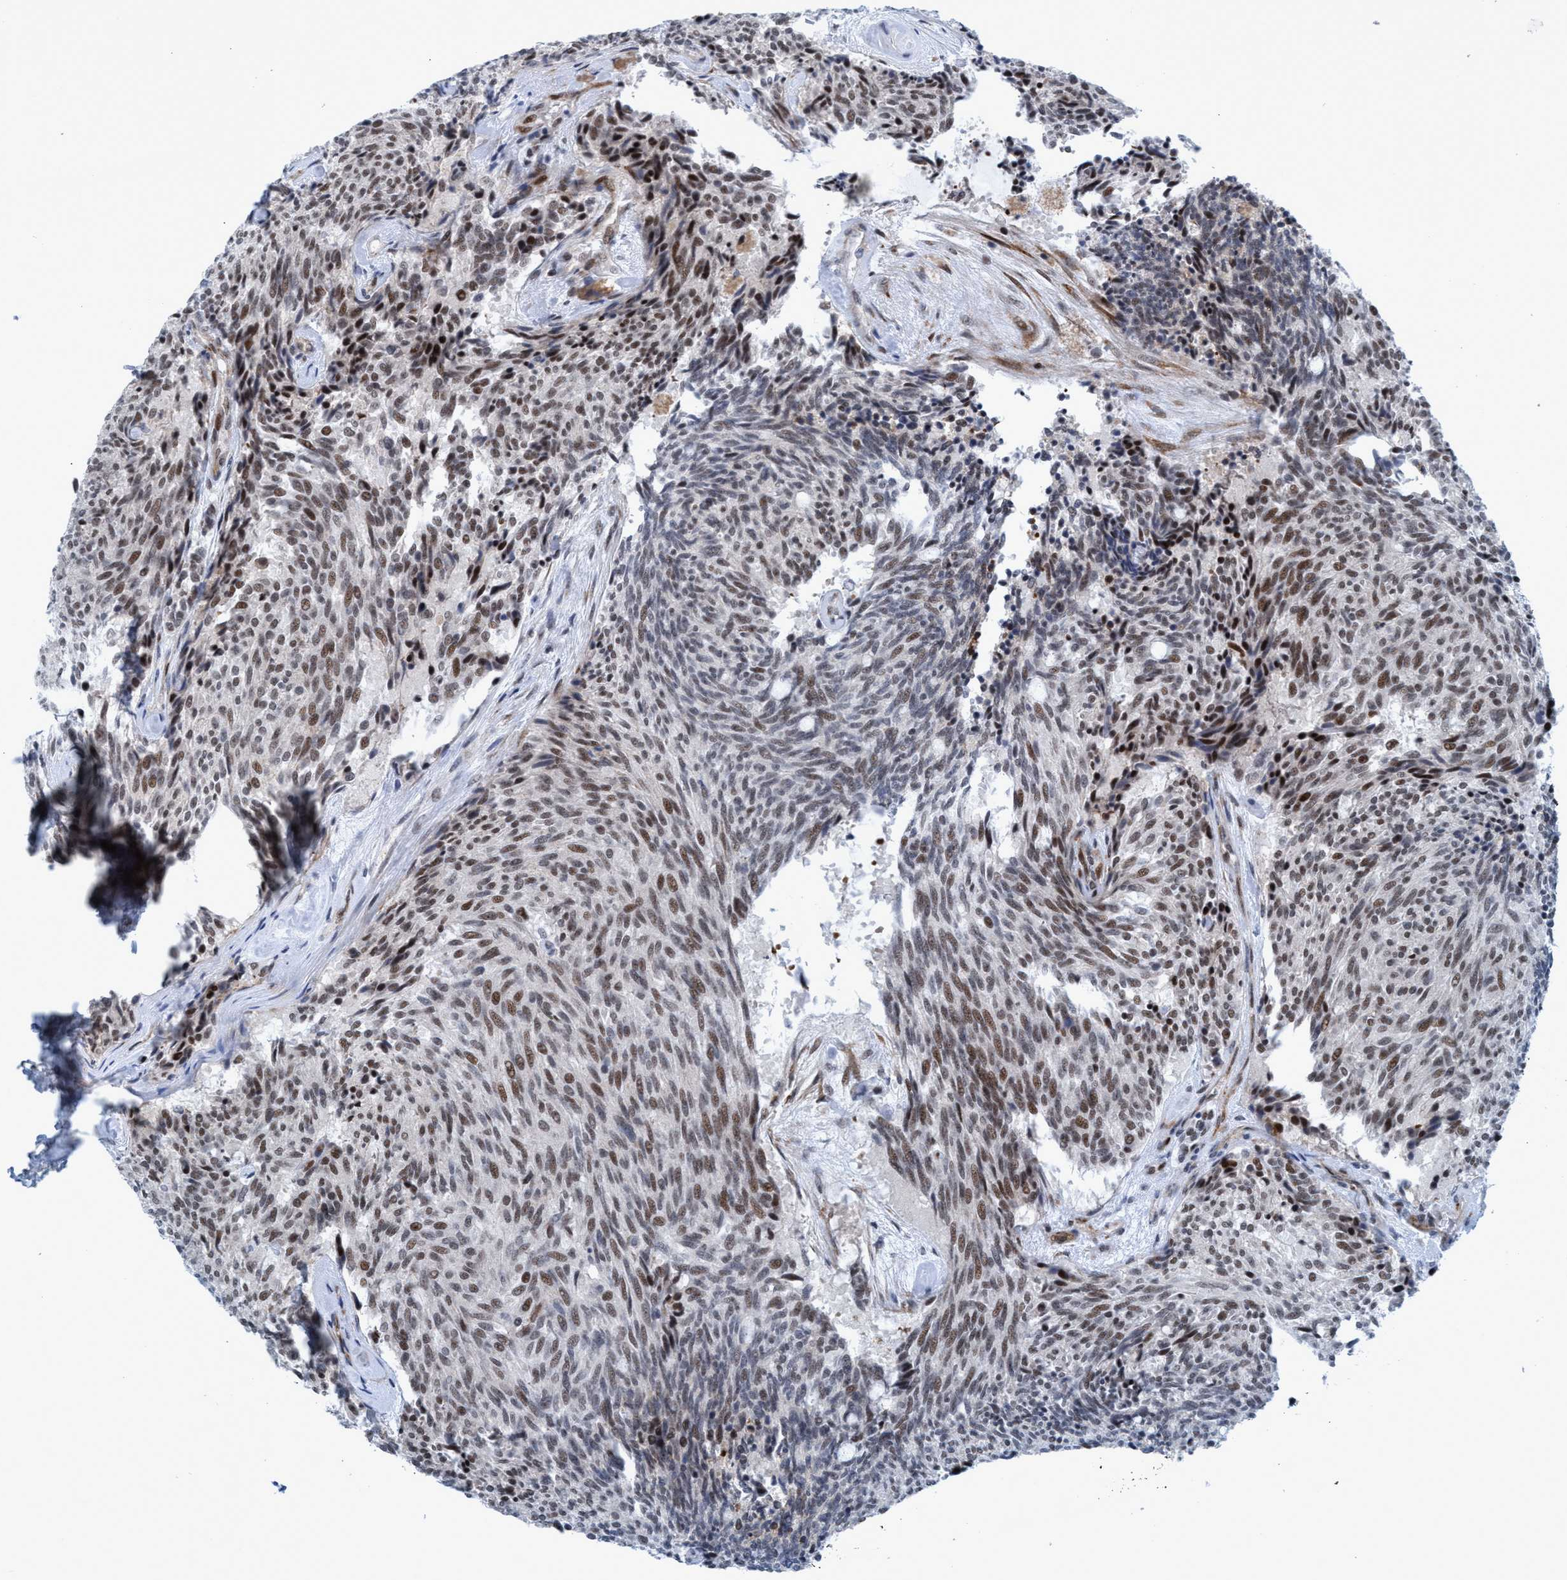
{"staining": {"intensity": "moderate", "quantity": ">75%", "location": "nuclear"}, "tissue": "carcinoid", "cell_type": "Tumor cells", "image_type": "cancer", "snomed": [{"axis": "morphology", "description": "Carcinoid, malignant, NOS"}, {"axis": "topography", "description": "Pancreas"}], "caption": "A brown stain shows moderate nuclear positivity of a protein in carcinoid tumor cells.", "gene": "CWC27", "patient": {"sex": "female", "age": 54}}